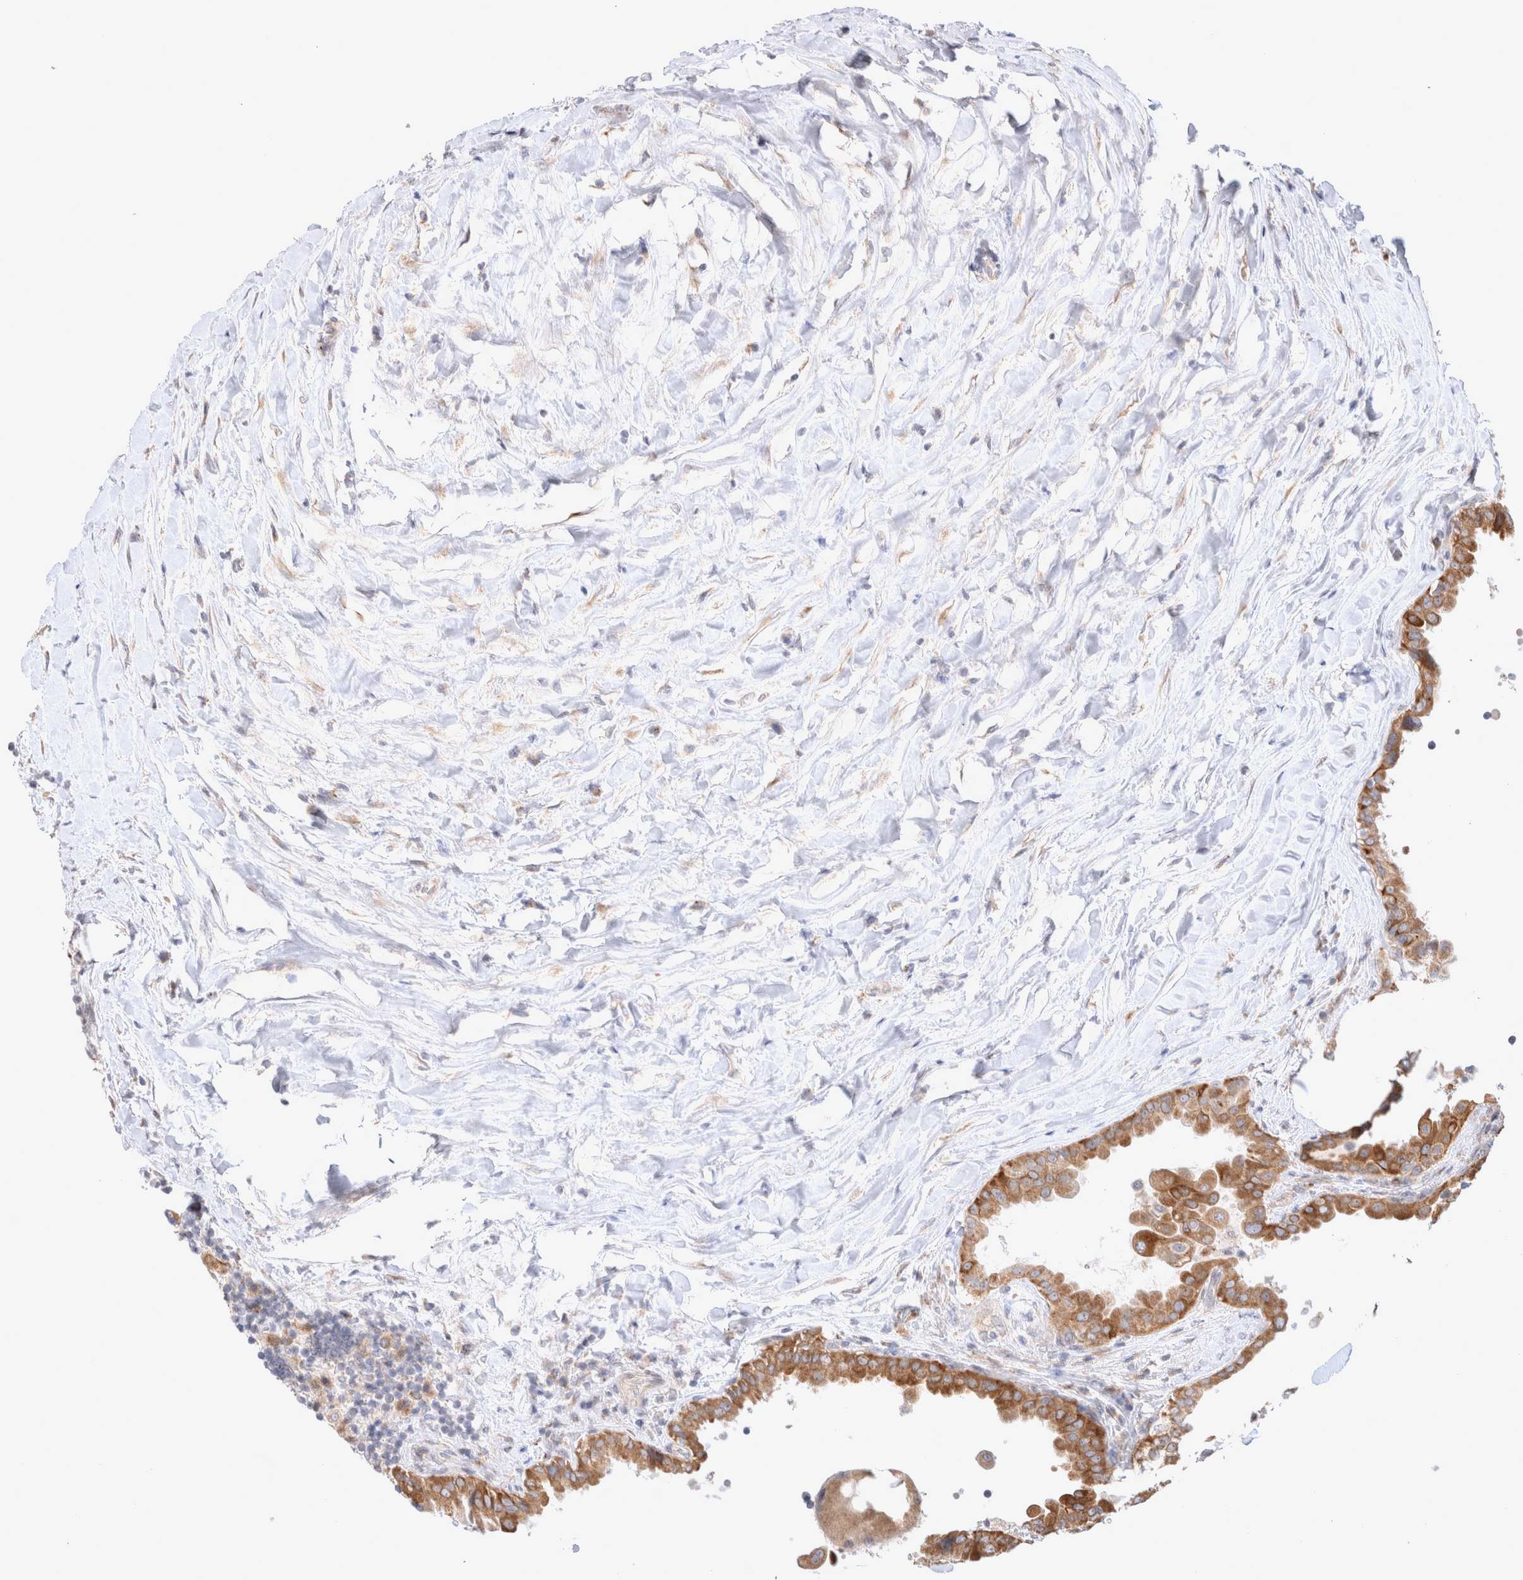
{"staining": {"intensity": "moderate", "quantity": ">75%", "location": "cytoplasmic/membranous"}, "tissue": "thyroid cancer", "cell_type": "Tumor cells", "image_type": "cancer", "snomed": [{"axis": "morphology", "description": "Papillary adenocarcinoma, NOS"}, {"axis": "topography", "description": "Thyroid gland"}], "caption": "Tumor cells display medium levels of moderate cytoplasmic/membranous positivity in about >75% of cells in human thyroid cancer.", "gene": "NPC1", "patient": {"sex": "male", "age": 33}}